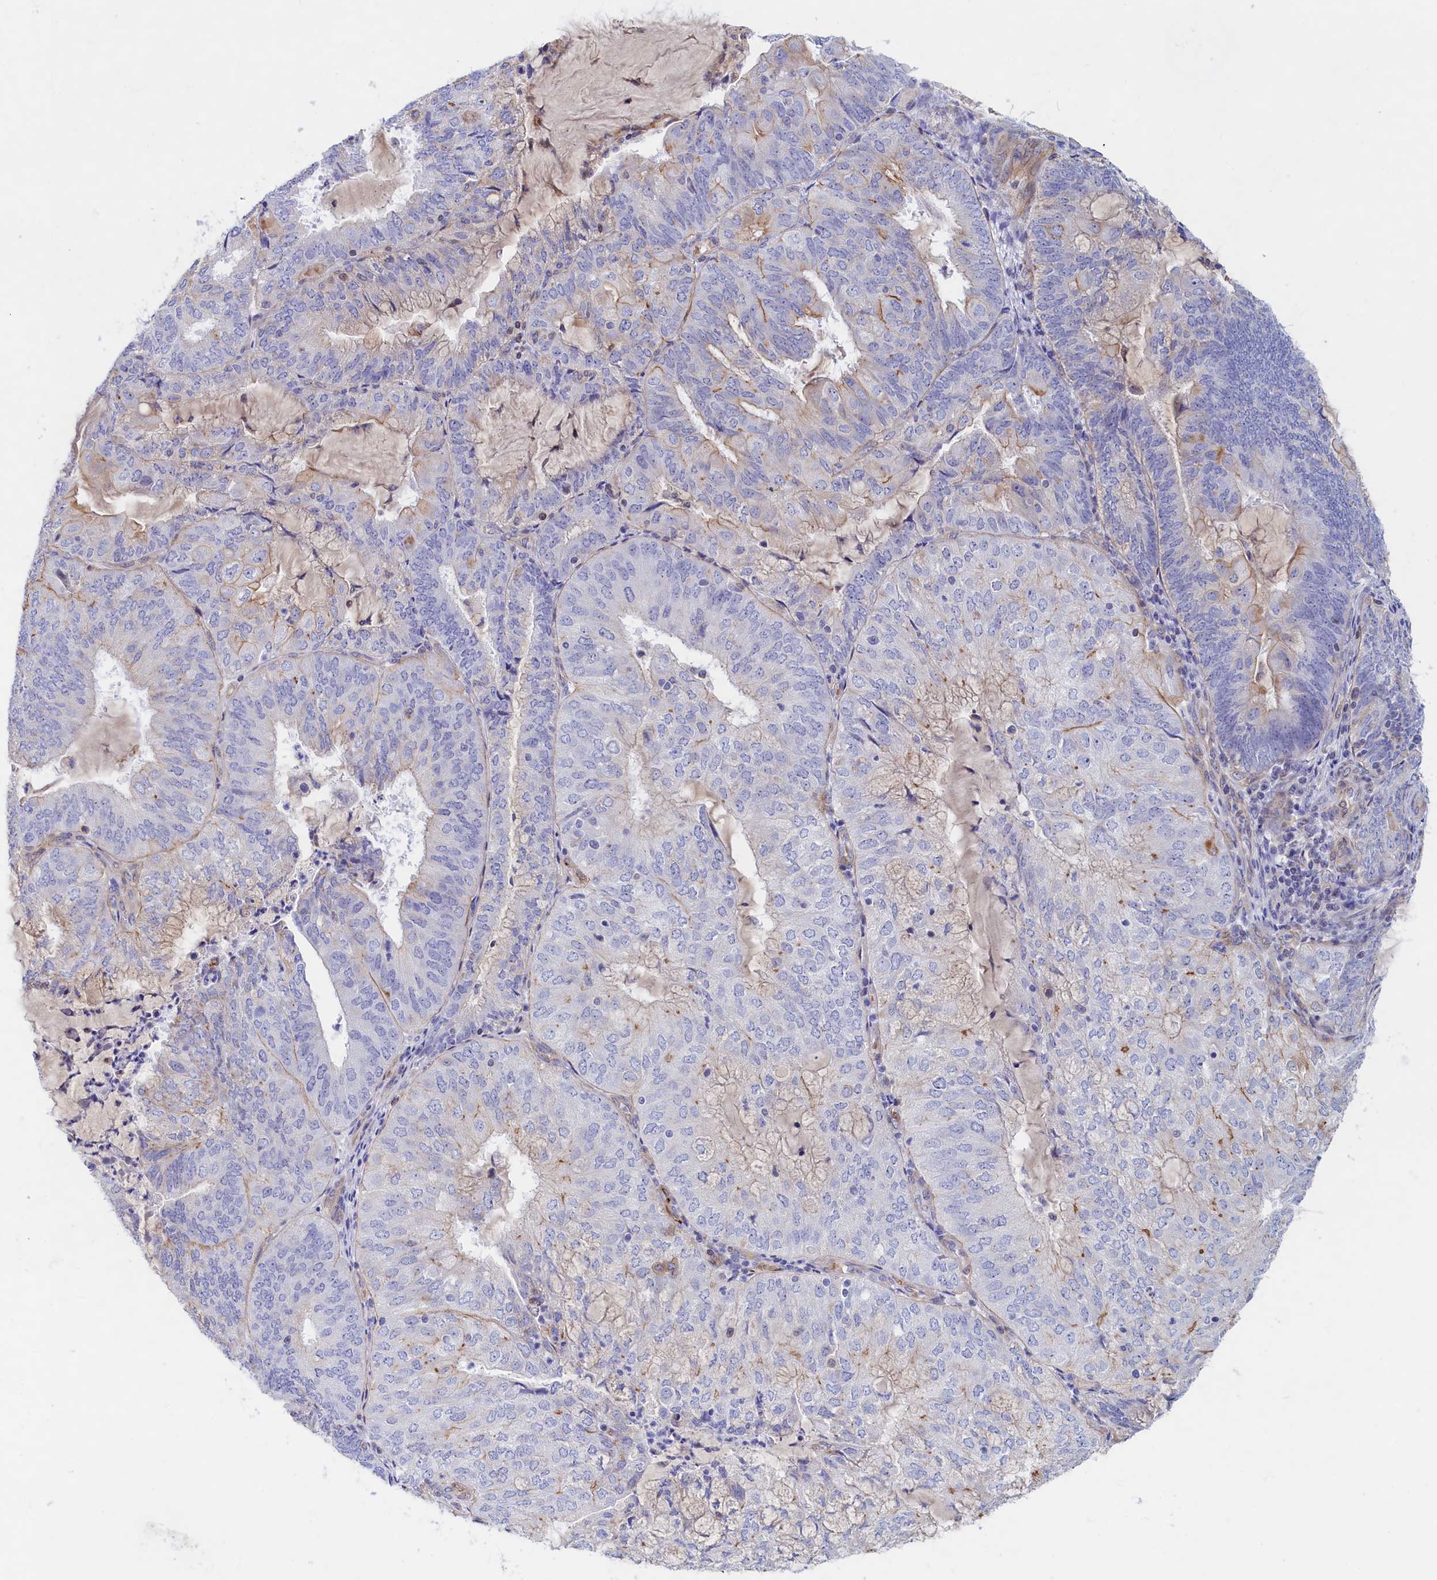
{"staining": {"intensity": "negative", "quantity": "none", "location": "none"}, "tissue": "endometrial cancer", "cell_type": "Tumor cells", "image_type": "cancer", "snomed": [{"axis": "morphology", "description": "Adenocarcinoma, NOS"}, {"axis": "topography", "description": "Endometrium"}], "caption": "IHC image of neoplastic tissue: endometrial cancer (adenocarcinoma) stained with DAB (3,3'-diaminobenzidine) exhibits no significant protein positivity in tumor cells.", "gene": "ABCC12", "patient": {"sex": "female", "age": 81}}